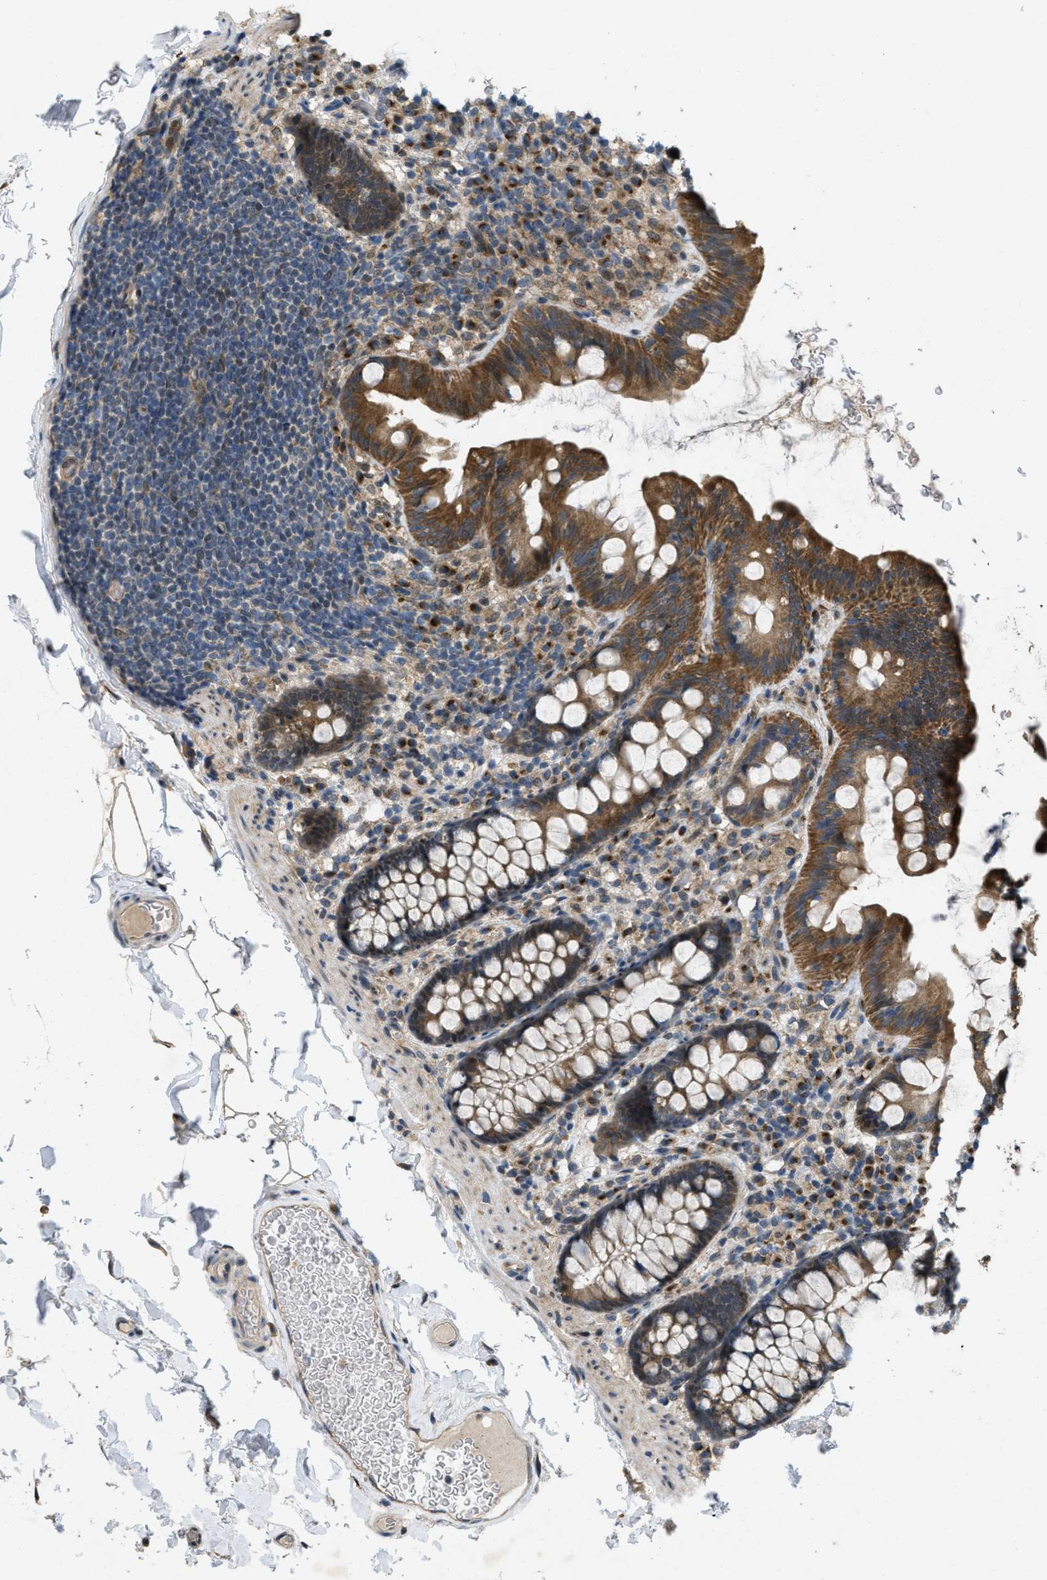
{"staining": {"intensity": "strong", "quantity": ">75%", "location": "cytoplasmic/membranous"}, "tissue": "colon", "cell_type": "Endothelial cells", "image_type": "normal", "snomed": [{"axis": "morphology", "description": "Normal tissue, NOS"}, {"axis": "topography", "description": "Colon"}], "caption": "About >75% of endothelial cells in unremarkable human colon display strong cytoplasmic/membranous protein staining as visualized by brown immunohistochemical staining.", "gene": "IFNLR1", "patient": {"sex": "female", "age": 80}}